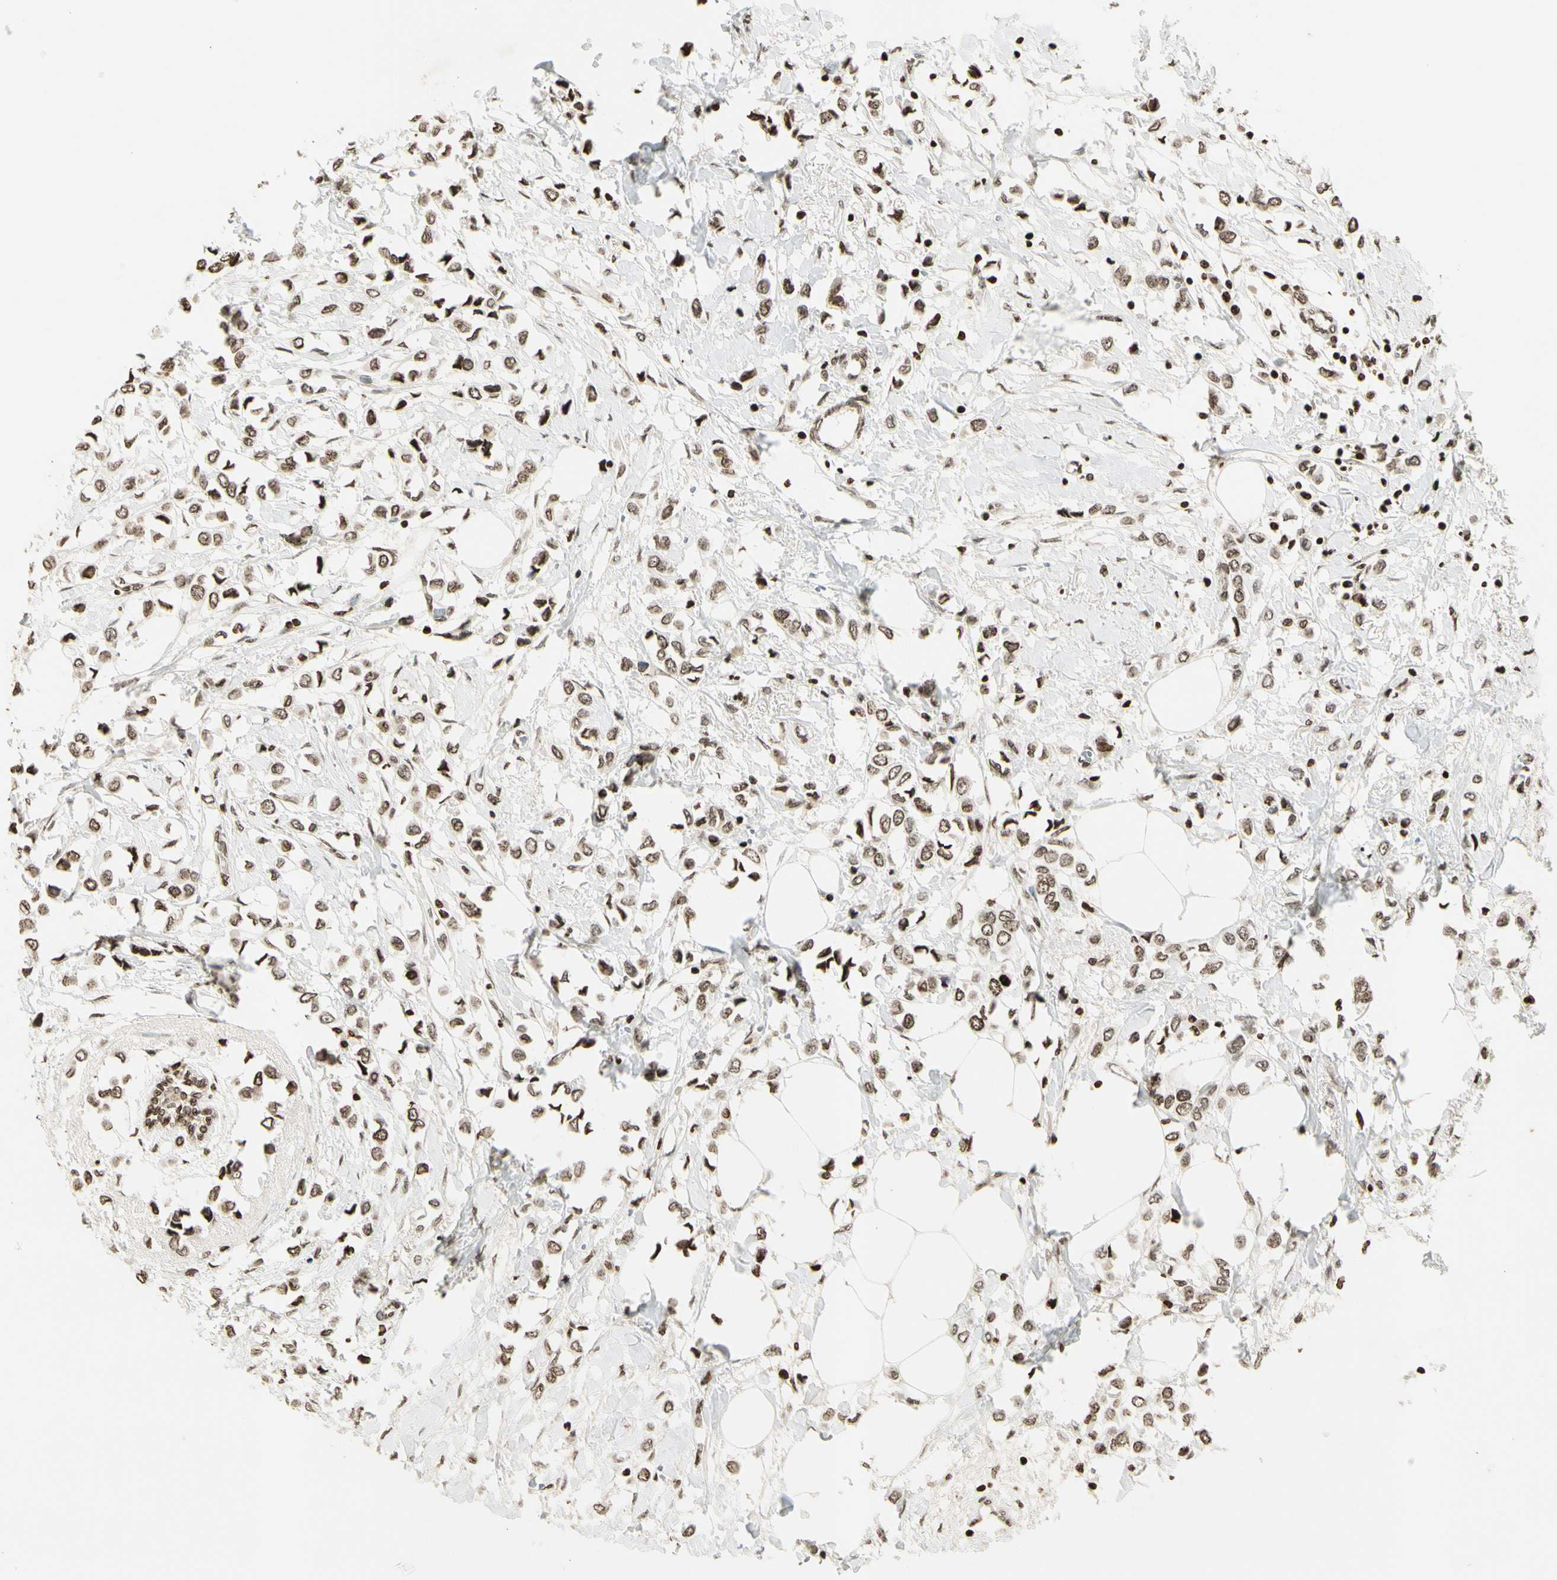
{"staining": {"intensity": "moderate", "quantity": ">75%", "location": "nuclear"}, "tissue": "breast cancer", "cell_type": "Tumor cells", "image_type": "cancer", "snomed": [{"axis": "morphology", "description": "Lobular carcinoma"}, {"axis": "topography", "description": "Breast"}], "caption": "IHC of human breast lobular carcinoma demonstrates medium levels of moderate nuclear staining in about >75% of tumor cells.", "gene": "RORA", "patient": {"sex": "female", "age": 51}}